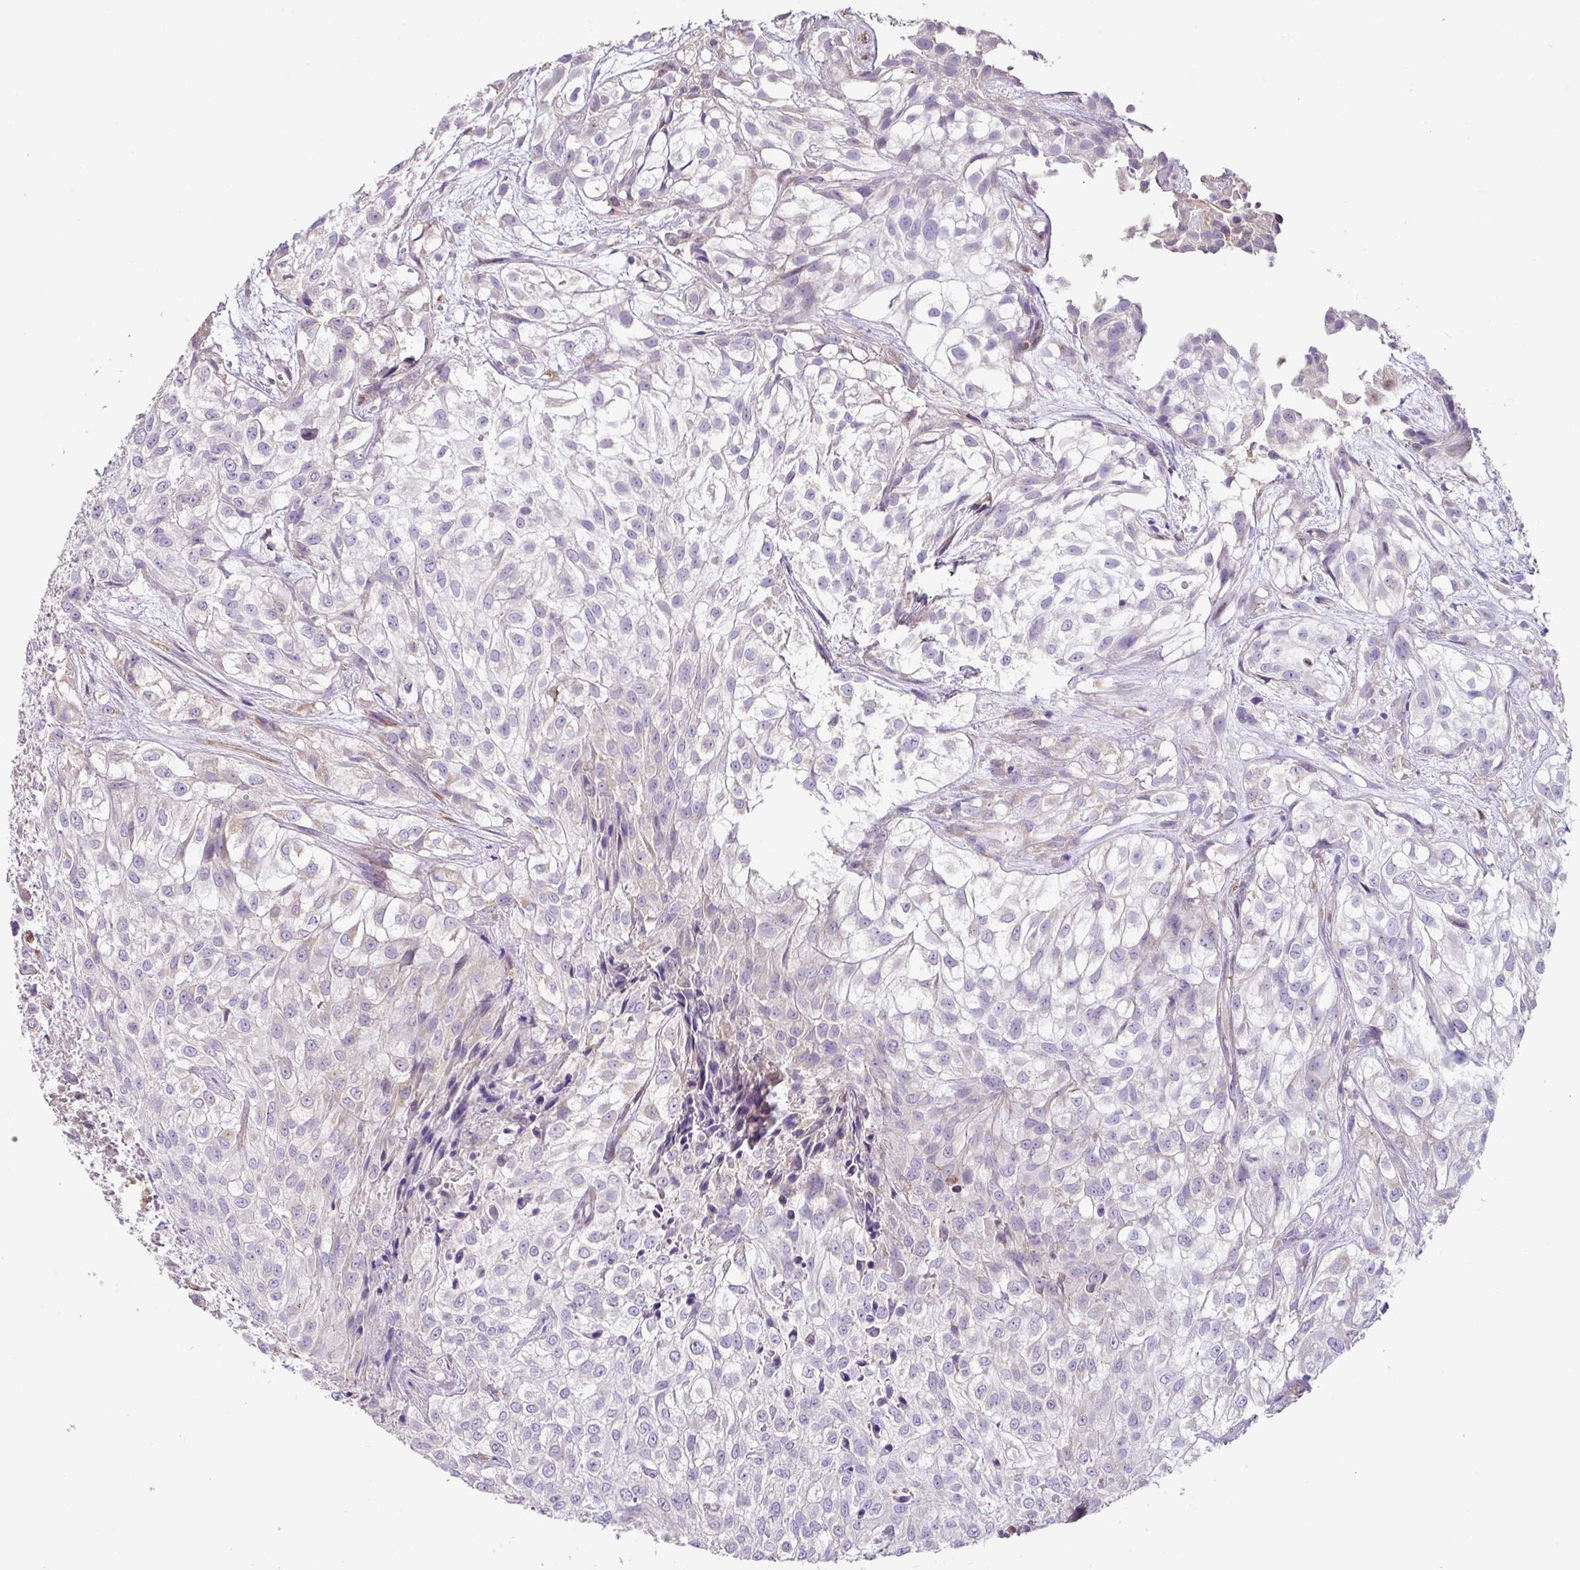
{"staining": {"intensity": "negative", "quantity": "none", "location": "none"}, "tissue": "urothelial cancer", "cell_type": "Tumor cells", "image_type": "cancer", "snomed": [{"axis": "morphology", "description": "Urothelial carcinoma, High grade"}, {"axis": "topography", "description": "Urinary bladder"}], "caption": "Urothelial cancer stained for a protein using immunohistochemistry exhibits no staining tumor cells.", "gene": "ZG16", "patient": {"sex": "male", "age": 56}}